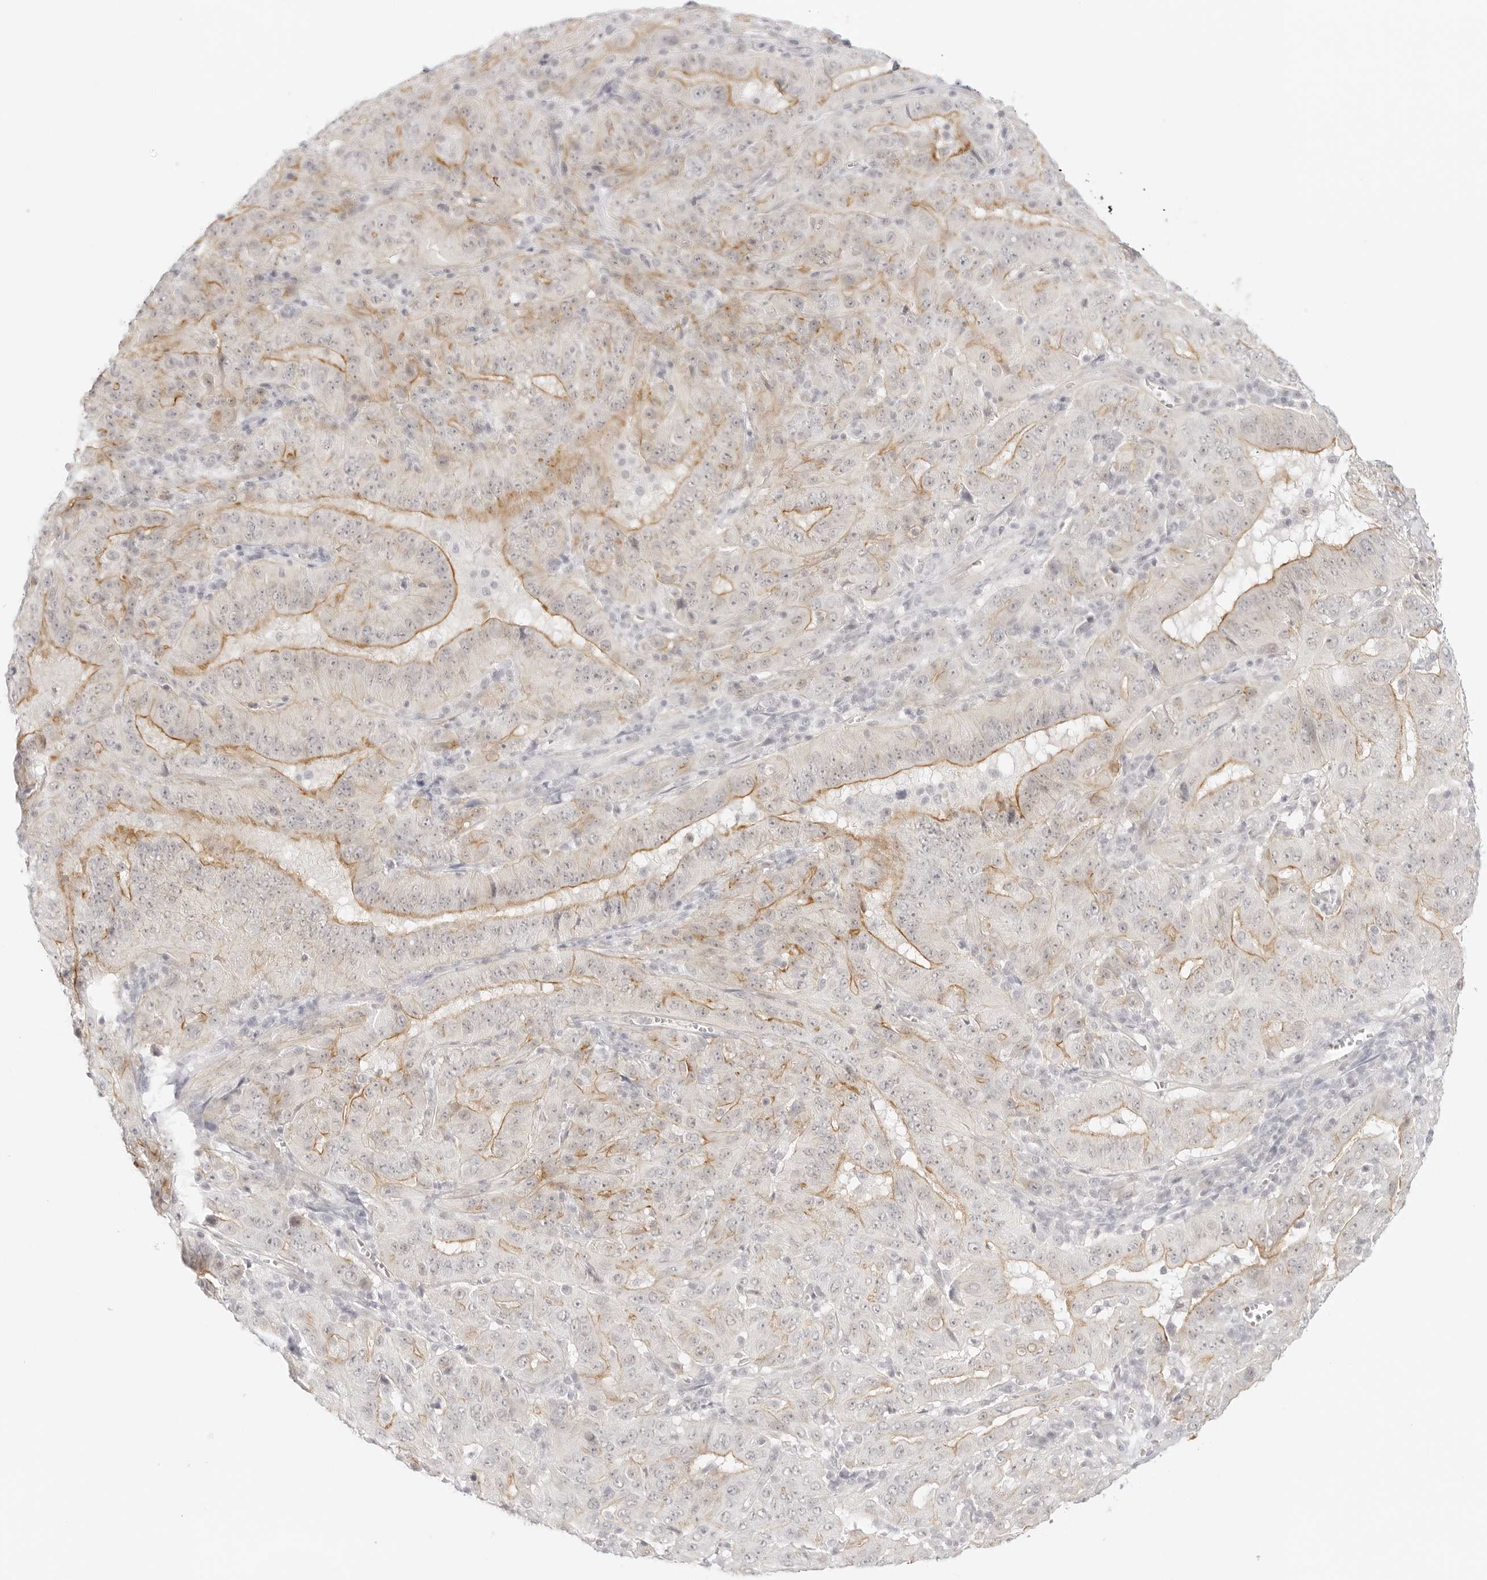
{"staining": {"intensity": "moderate", "quantity": "25%-75%", "location": "cytoplasmic/membranous"}, "tissue": "pancreatic cancer", "cell_type": "Tumor cells", "image_type": "cancer", "snomed": [{"axis": "morphology", "description": "Adenocarcinoma, NOS"}, {"axis": "topography", "description": "Pancreas"}], "caption": "Pancreatic cancer stained with IHC shows moderate cytoplasmic/membranous staining in about 25%-75% of tumor cells.", "gene": "MED18", "patient": {"sex": "male", "age": 63}}